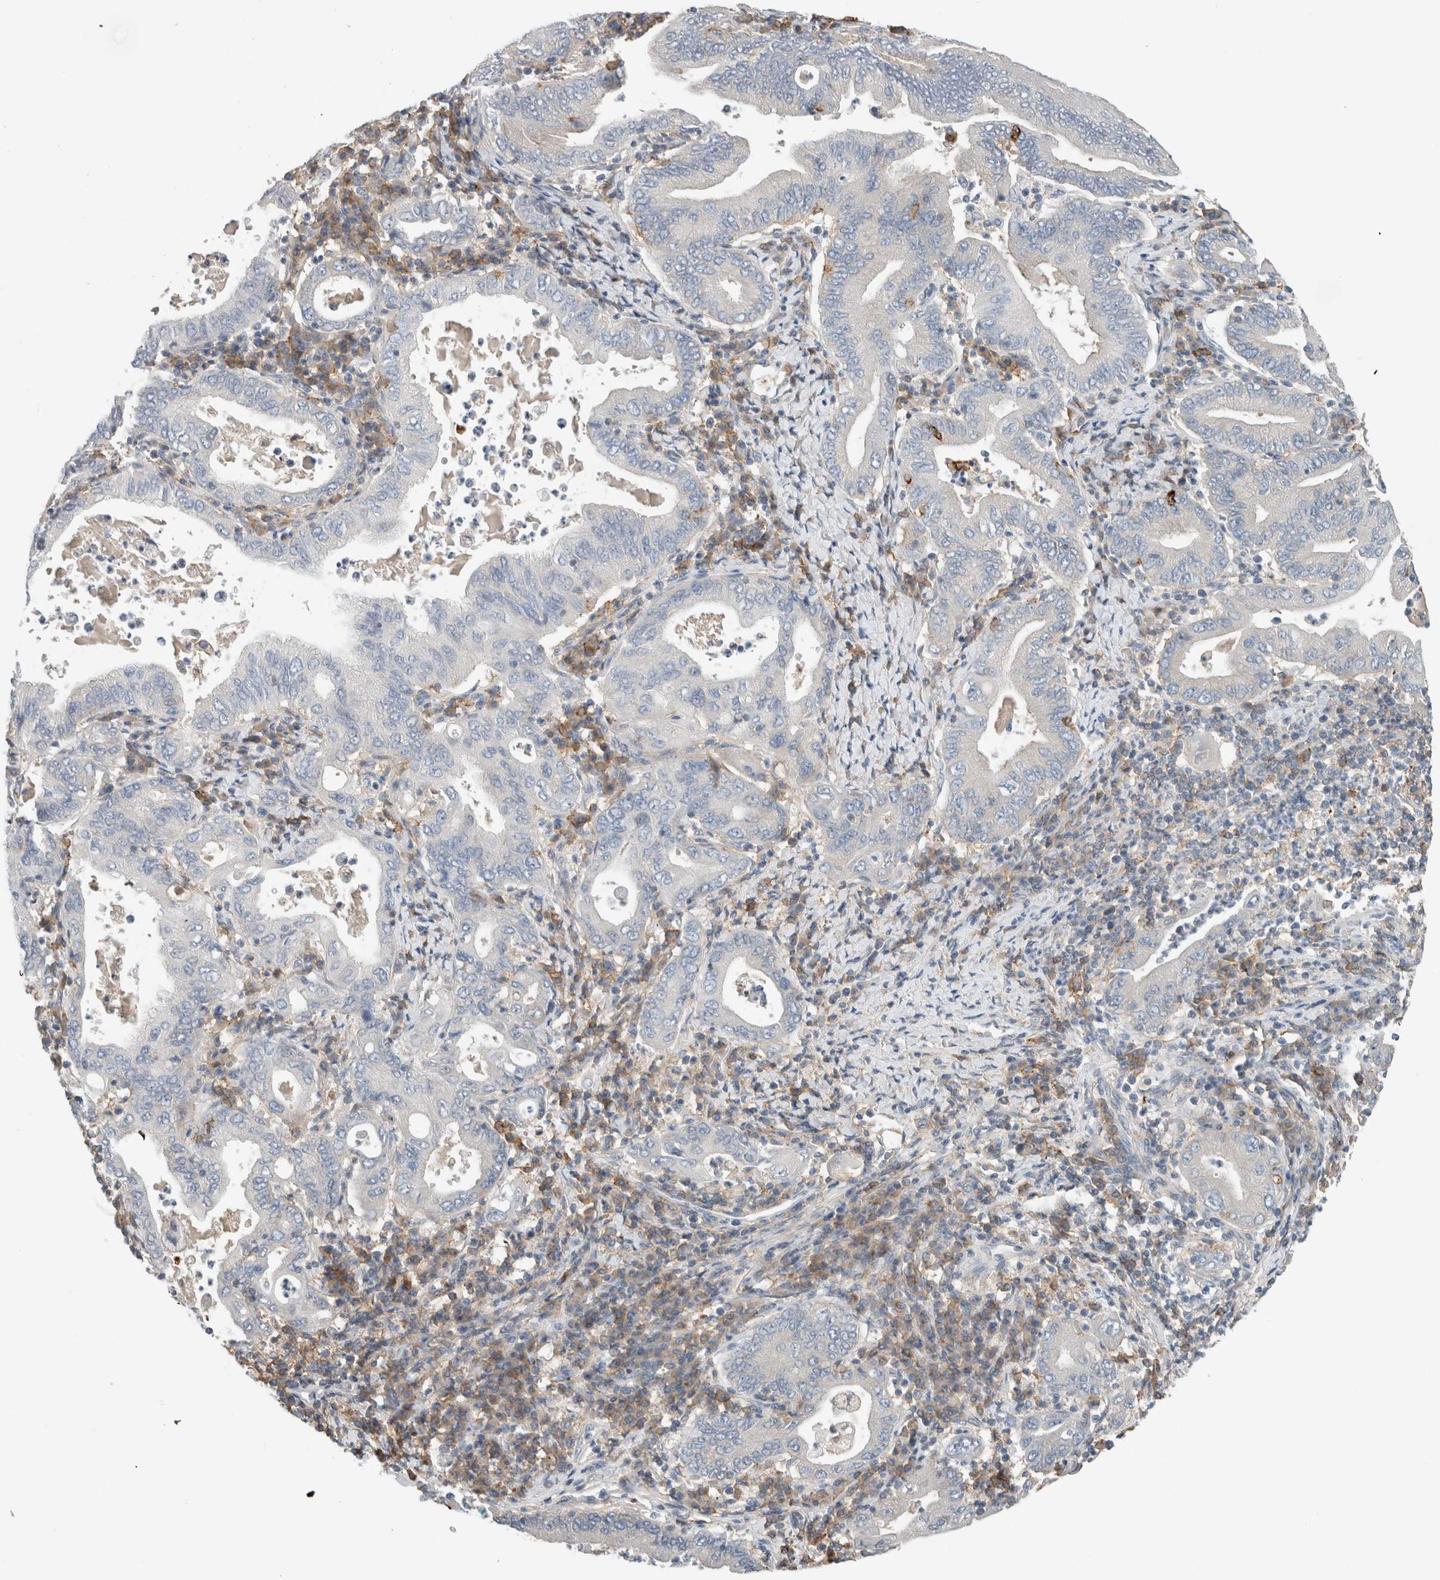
{"staining": {"intensity": "negative", "quantity": "none", "location": "none"}, "tissue": "stomach cancer", "cell_type": "Tumor cells", "image_type": "cancer", "snomed": [{"axis": "morphology", "description": "Normal tissue, NOS"}, {"axis": "morphology", "description": "Adenocarcinoma, NOS"}, {"axis": "topography", "description": "Esophagus"}, {"axis": "topography", "description": "Stomach, upper"}, {"axis": "topography", "description": "Peripheral nerve tissue"}], "caption": "This is an immunohistochemistry micrograph of stomach cancer (adenocarcinoma). There is no staining in tumor cells.", "gene": "ERCC6L2", "patient": {"sex": "male", "age": 62}}